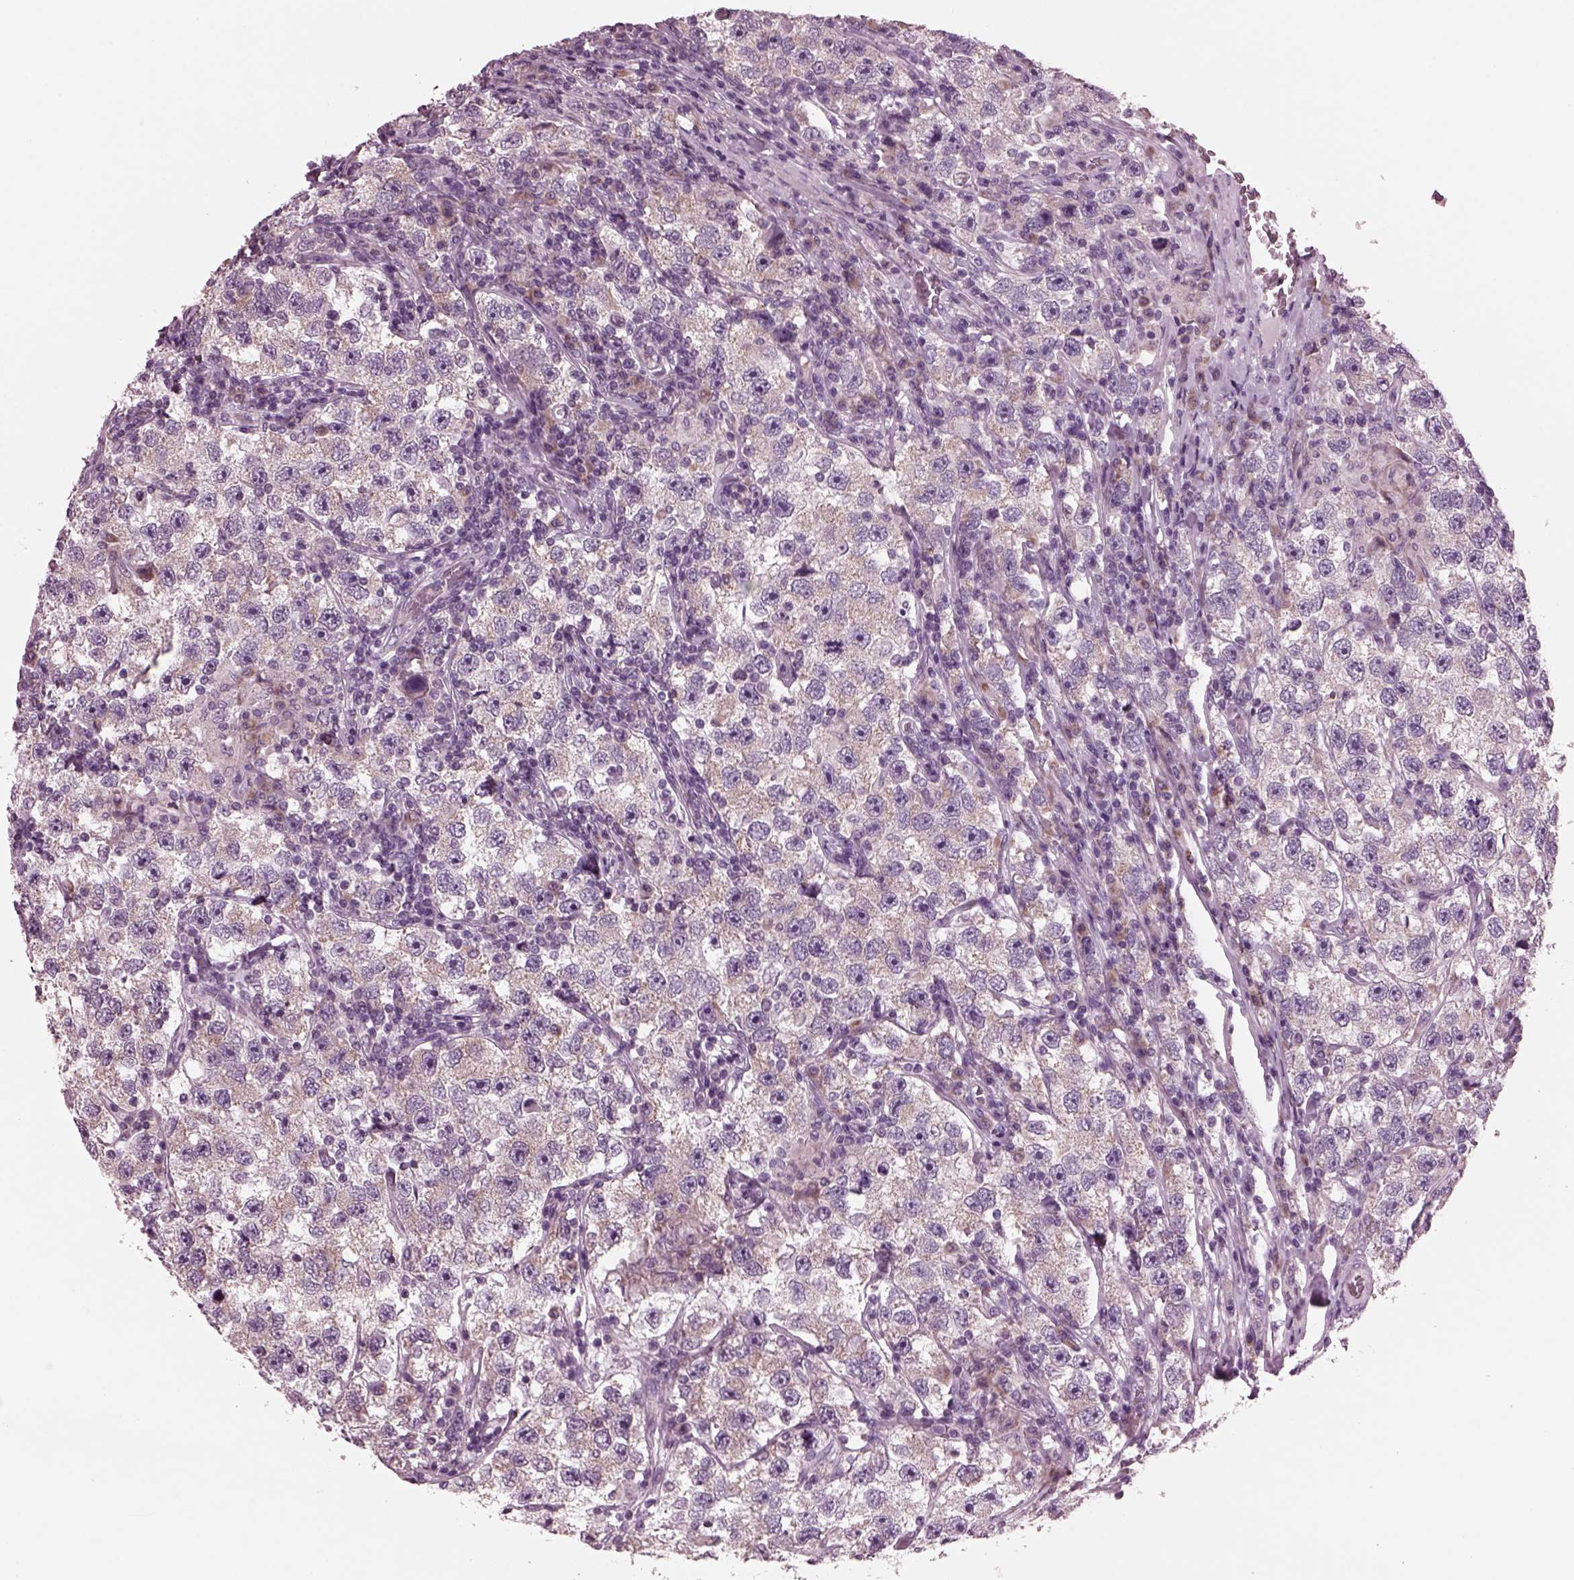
{"staining": {"intensity": "weak", "quantity": "25%-75%", "location": "cytoplasmic/membranous"}, "tissue": "testis cancer", "cell_type": "Tumor cells", "image_type": "cancer", "snomed": [{"axis": "morphology", "description": "Seminoma, NOS"}, {"axis": "topography", "description": "Testis"}], "caption": "Weak cytoplasmic/membranous protein positivity is identified in about 25%-75% of tumor cells in testis cancer (seminoma). (DAB (3,3'-diaminobenzidine) IHC, brown staining for protein, blue staining for nuclei).", "gene": "AP4M1", "patient": {"sex": "male", "age": 26}}